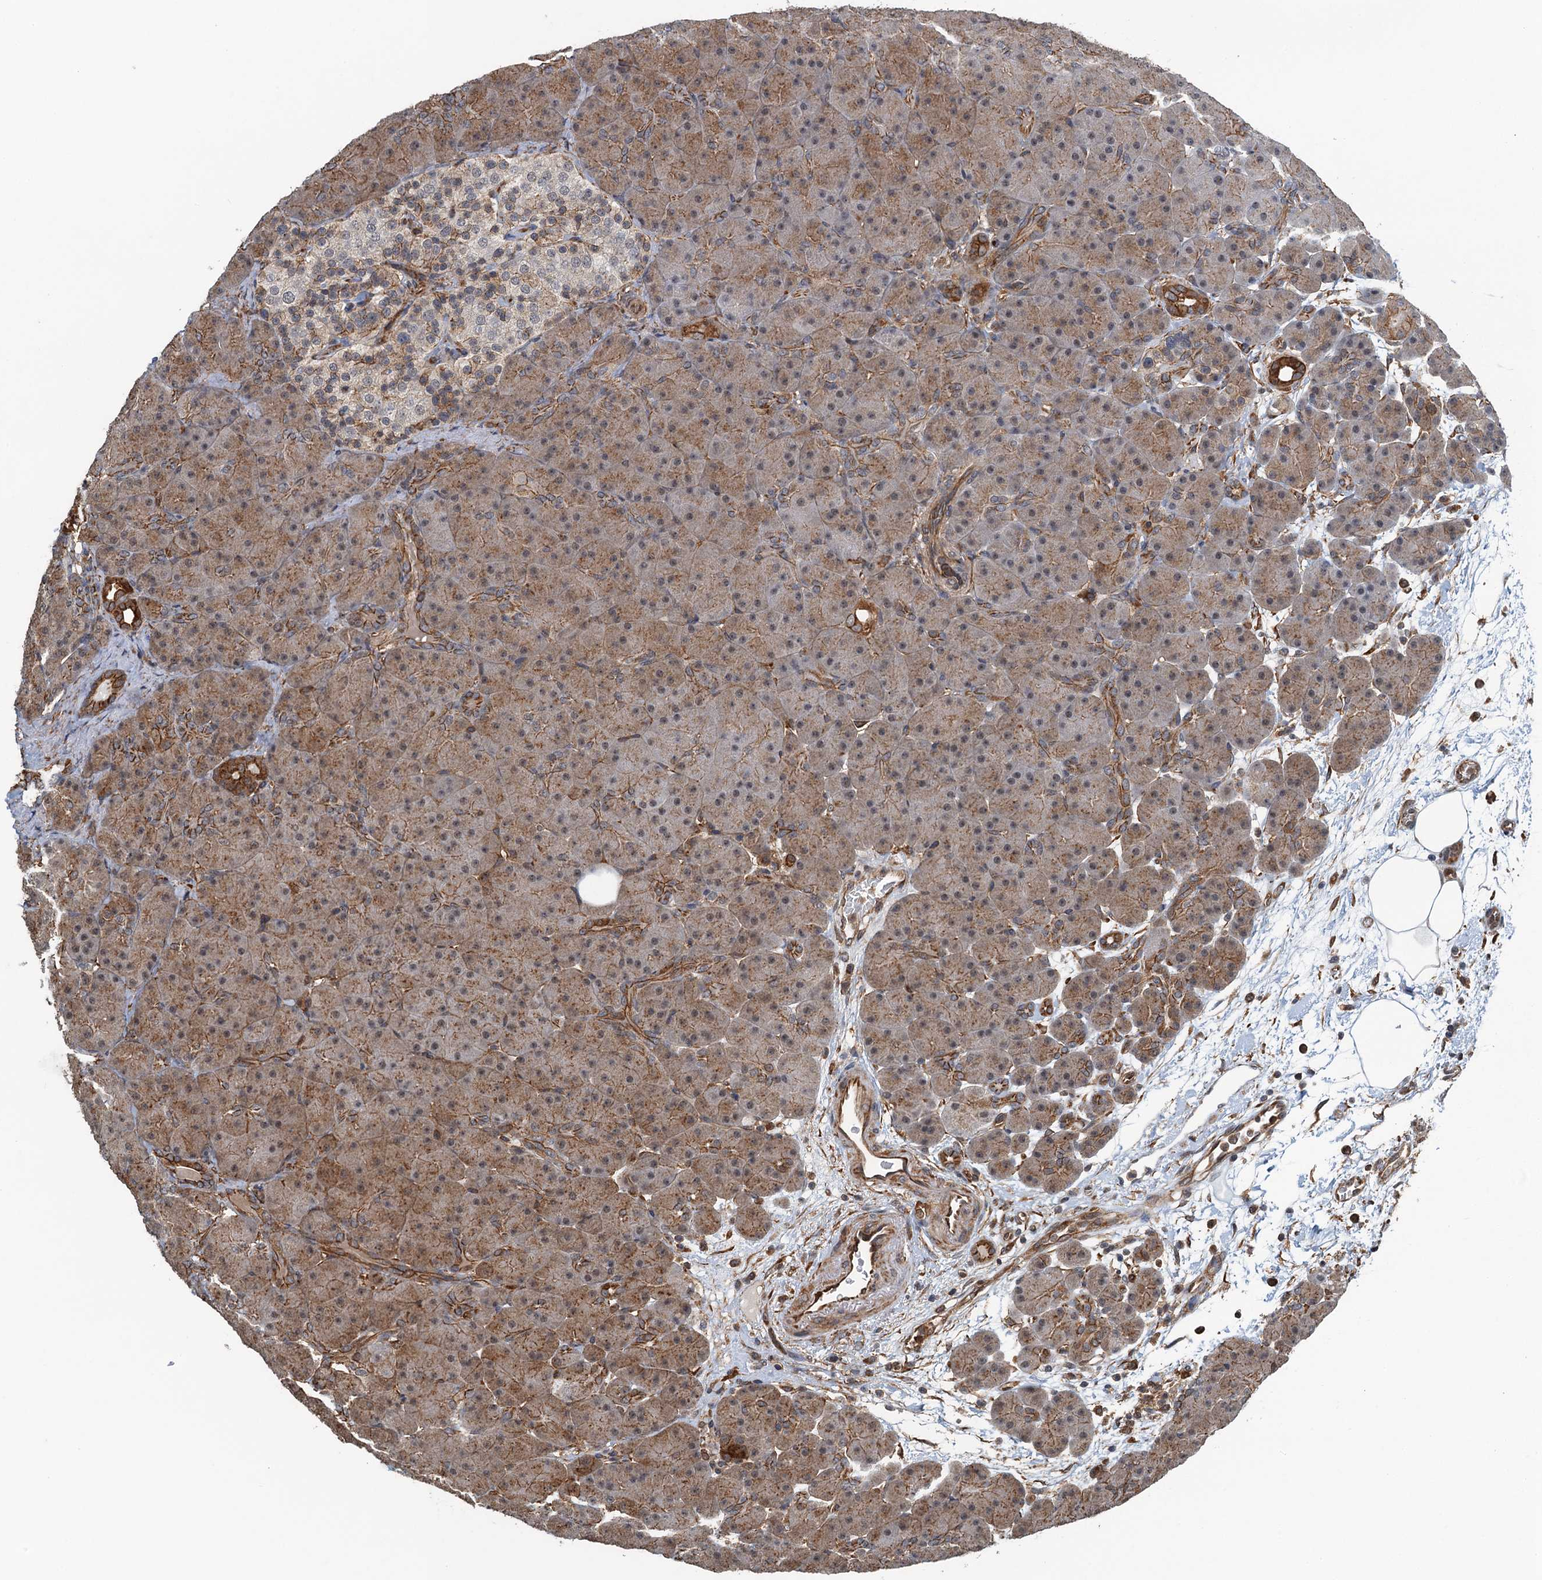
{"staining": {"intensity": "moderate", "quantity": ">75%", "location": "cytoplasmic/membranous"}, "tissue": "pancreas", "cell_type": "Exocrine glandular cells", "image_type": "normal", "snomed": [{"axis": "morphology", "description": "Normal tissue, NOS"}, {"axis": "topography", "description": "Pancreas"}], "caption": "Exocrine glandular cells show medium levels of moderate cytoplasmic/membranous positivity in about >75% of cells in benign pancreas.", "gene": "WHAMM", "patient": {"sex": "male", "age": 66}}